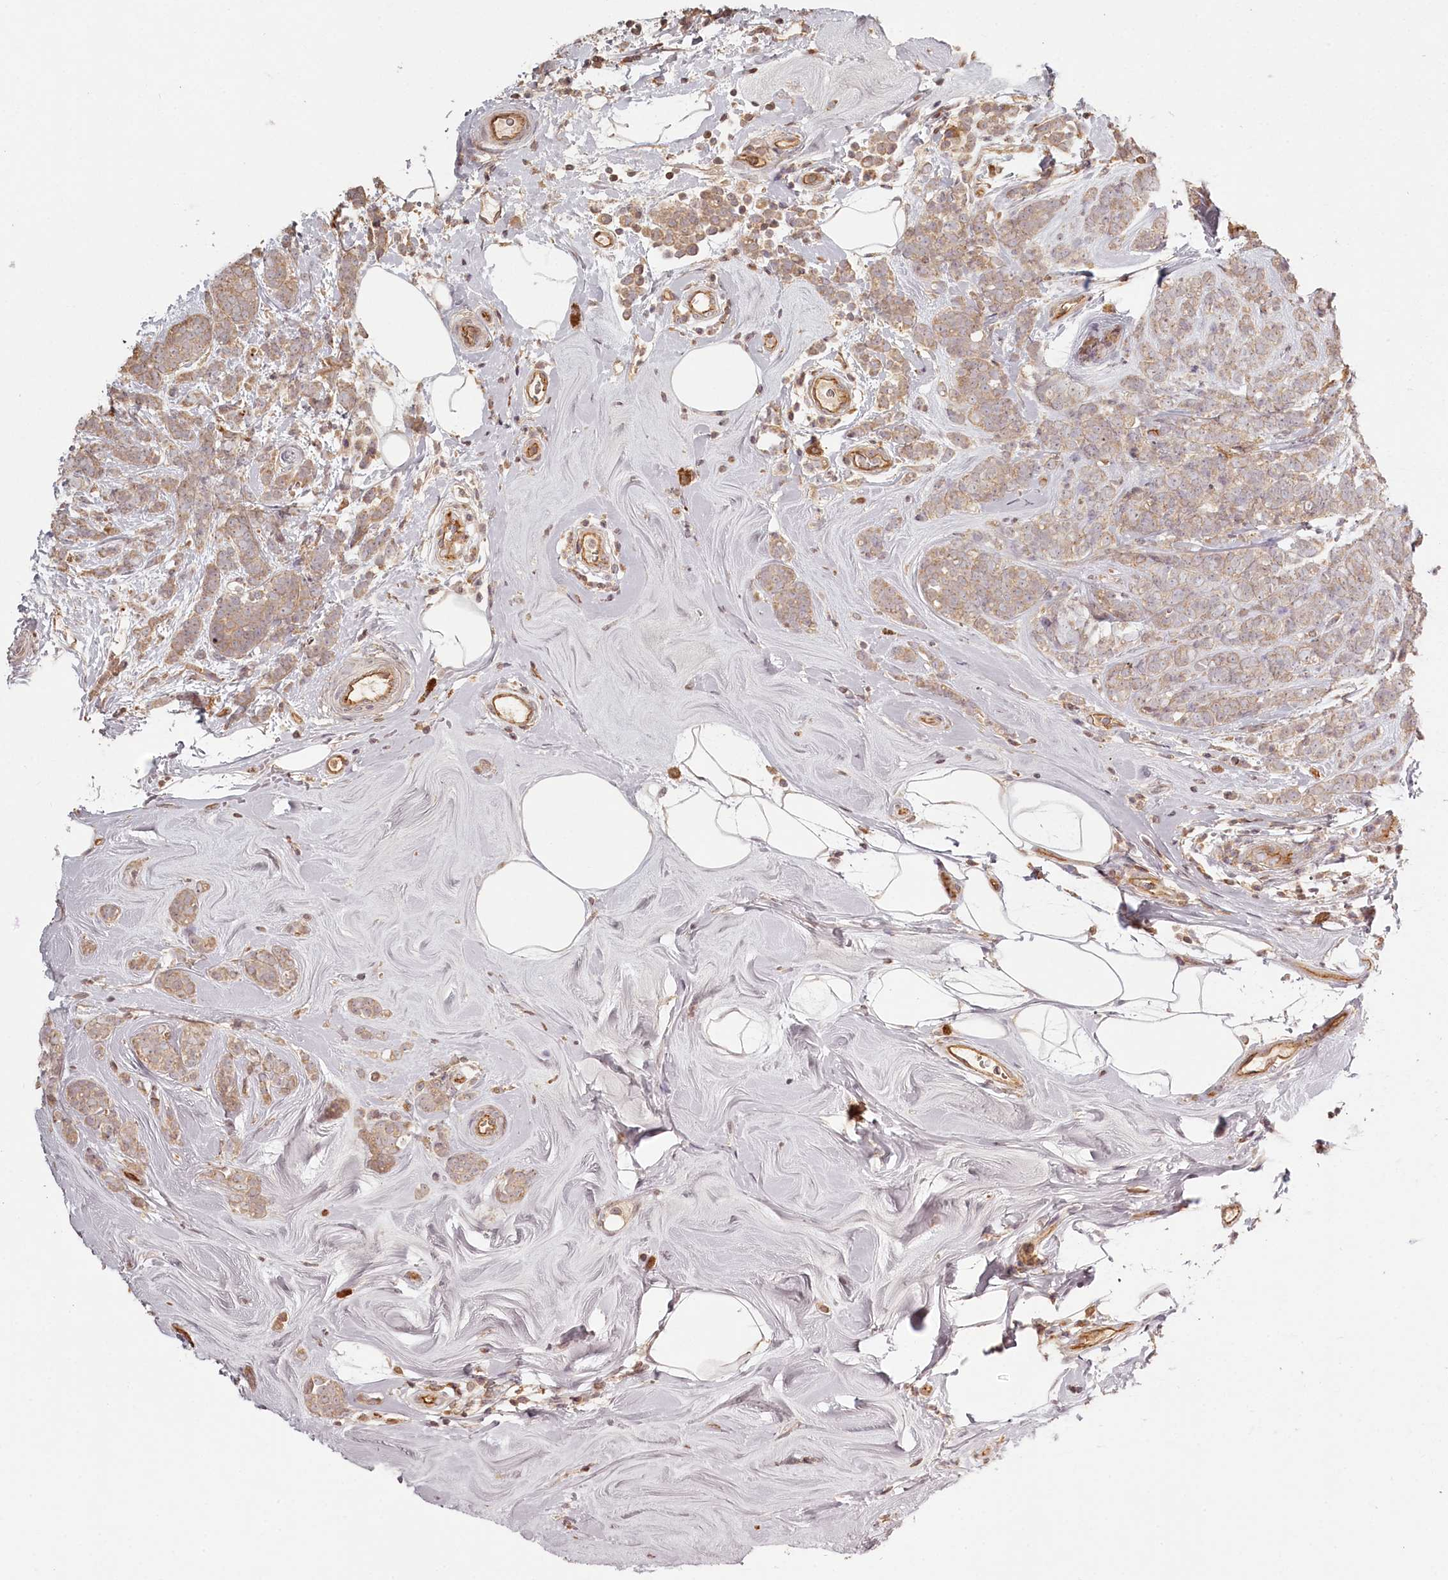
{"staining": {"intensity": "moderate", "quantity": ">75%", "location": "cytoplasmic/membranous"}, "tissue": "breast cancer", "cell_type": "Tumor cells", "image_type": "cancer", "snomed": [{"axis": "morphology", "description": "Lobular carcinoma"}, {"axis": "topography", "description": "Breast"}], "caption": "DAB immunohistochemical staining of breast lobular carcinoma reveals moderate cytoplasmic/membranous protein positivity in about >75% of tumor cells.", "gene": "TMIE", "patient": {"sex": "female", "age": 58}}